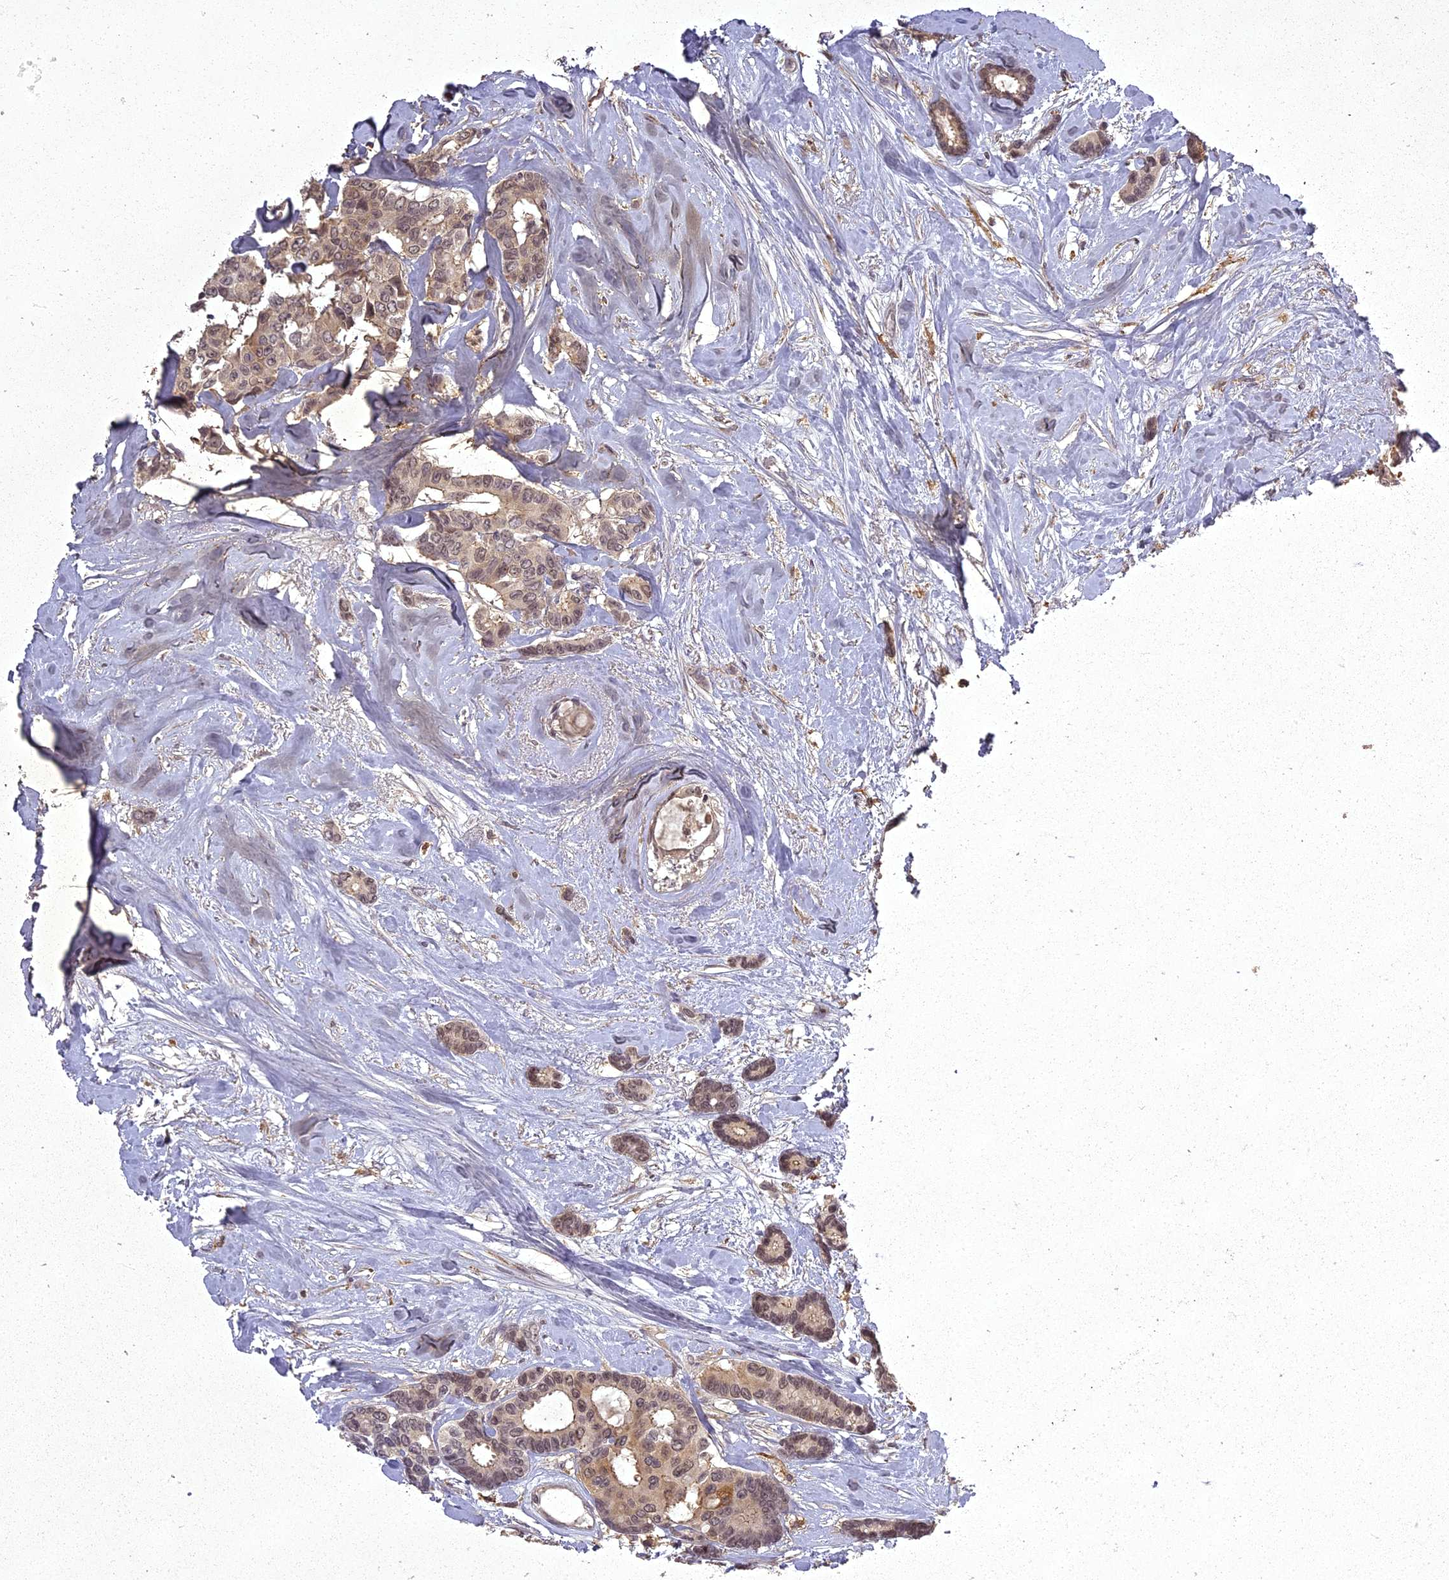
{"staining": {"intensity": "moderate", "quantity": ">75%", "location": "cytoplasmic/membranous,nuclear"}, "tissue": "breast cancer", "cell_type": "Tumor cells", "image_type": "cancer", "snomed": [{"axis": "morphology", "description": "Duct carcinoma"}, {"axis": "topography", "description": "Breast"}], "caption": "High-power microscopy captured an IHC micrograph of breast cancer (infiltrating ductal carcinoma), revealing moderate cytoplasmic/membranous and nuclear positivity in about >75% of tumor cells.", "gene": "ING5", "patient": {"sex": "female", "age": 87}}